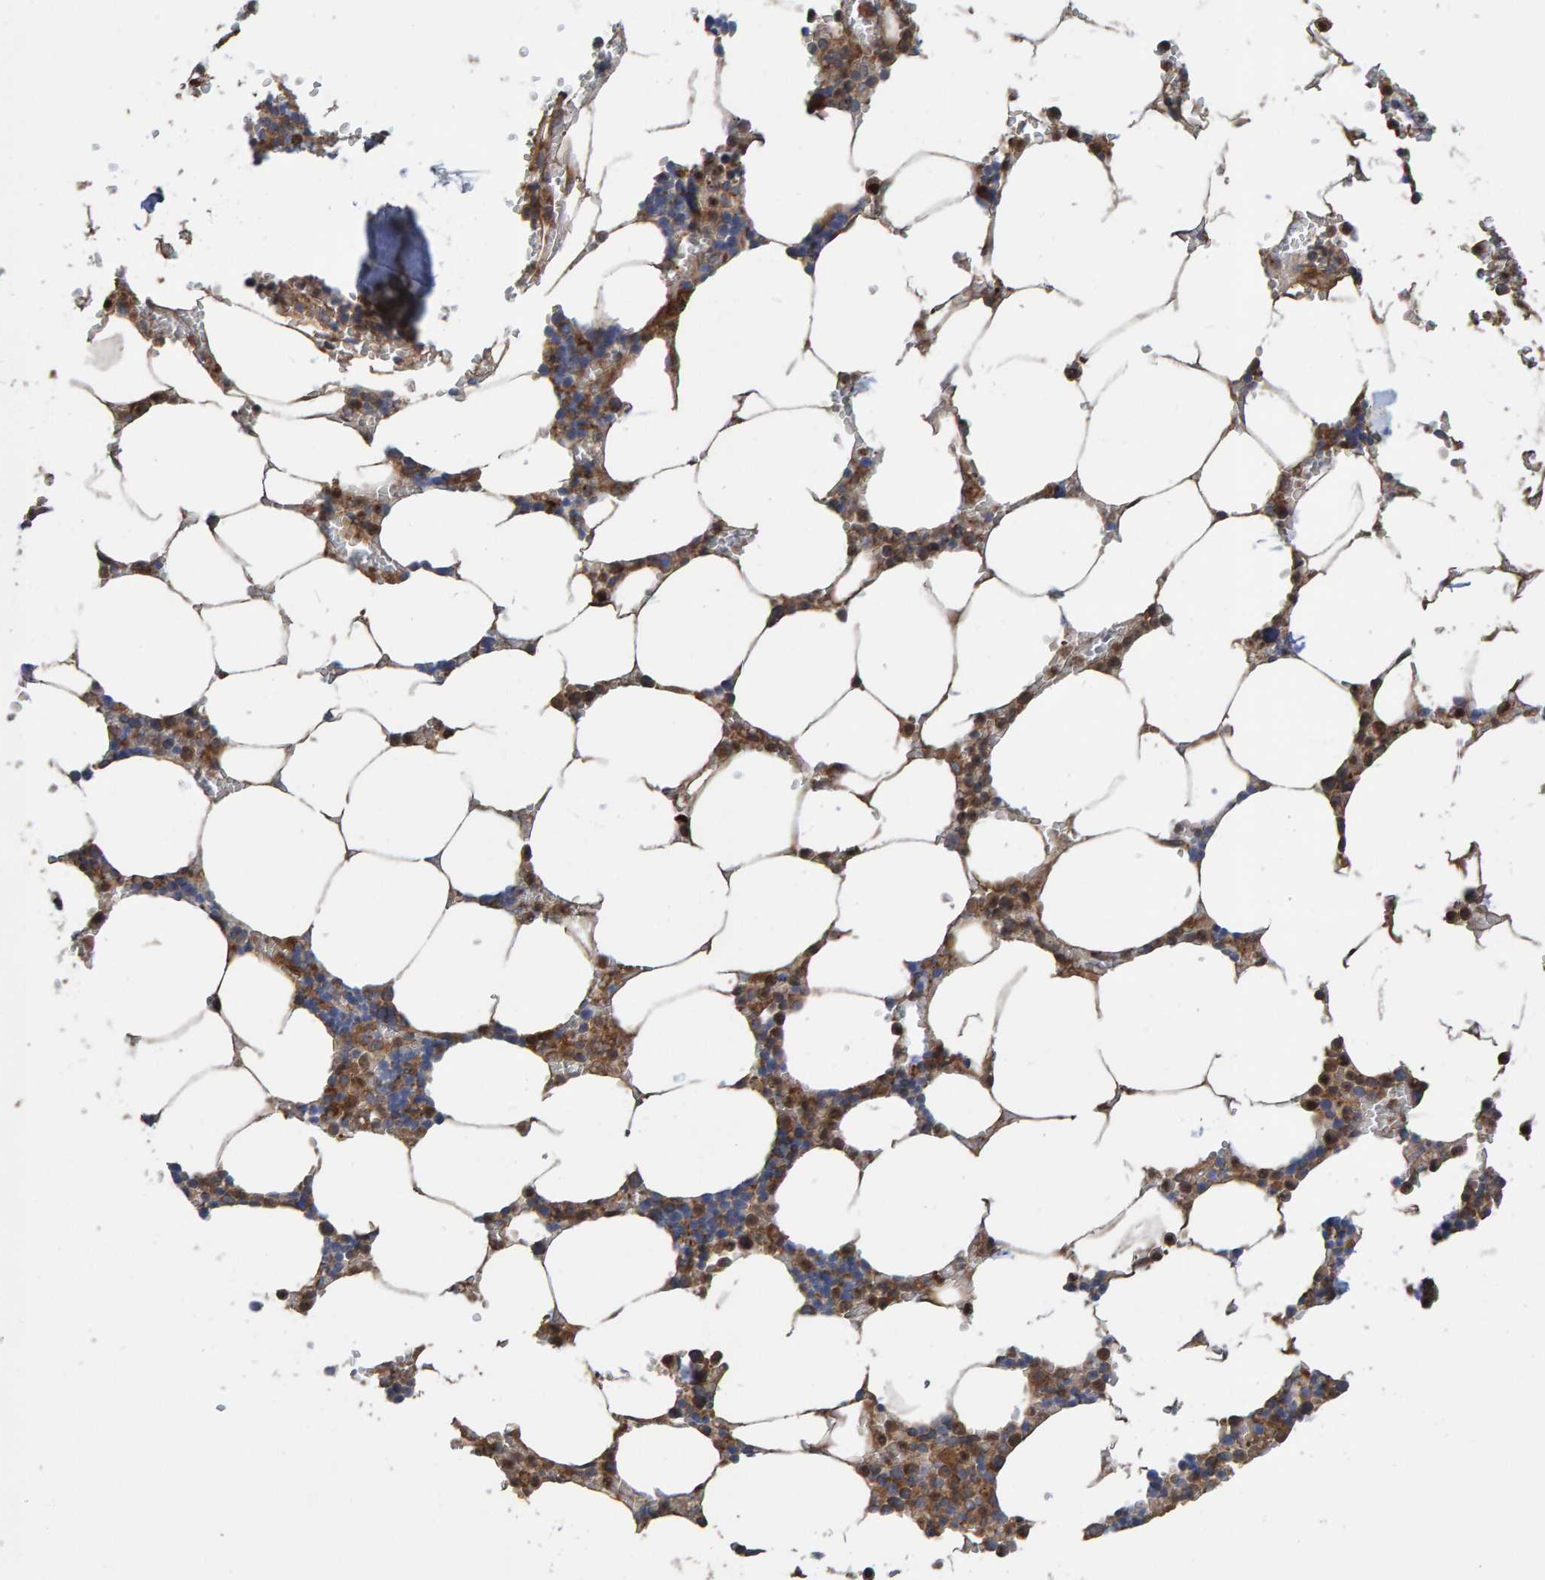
{"staining": {"intensity": "moderate", "quantity": ">75%", "location": "cytoplasmic/membranous"}, "tissue": "bone marrow", "cell_type": "Hematopoietic cells", "image_type": "normal", "snomed": [{"axis": "morphology", "description": "Normal tissue, NOS"}, {"axis": "topography", "description": "Bone marrow"}], "caption": "Immunohistochemical staining of unremarkable bone marrow displays medium levels of moderate cytoplasmic/membranous expression in about >75% of hematopoietic cells.", "gene": "KIAA0753", "patient": {"sex": "male", "age": 70}}